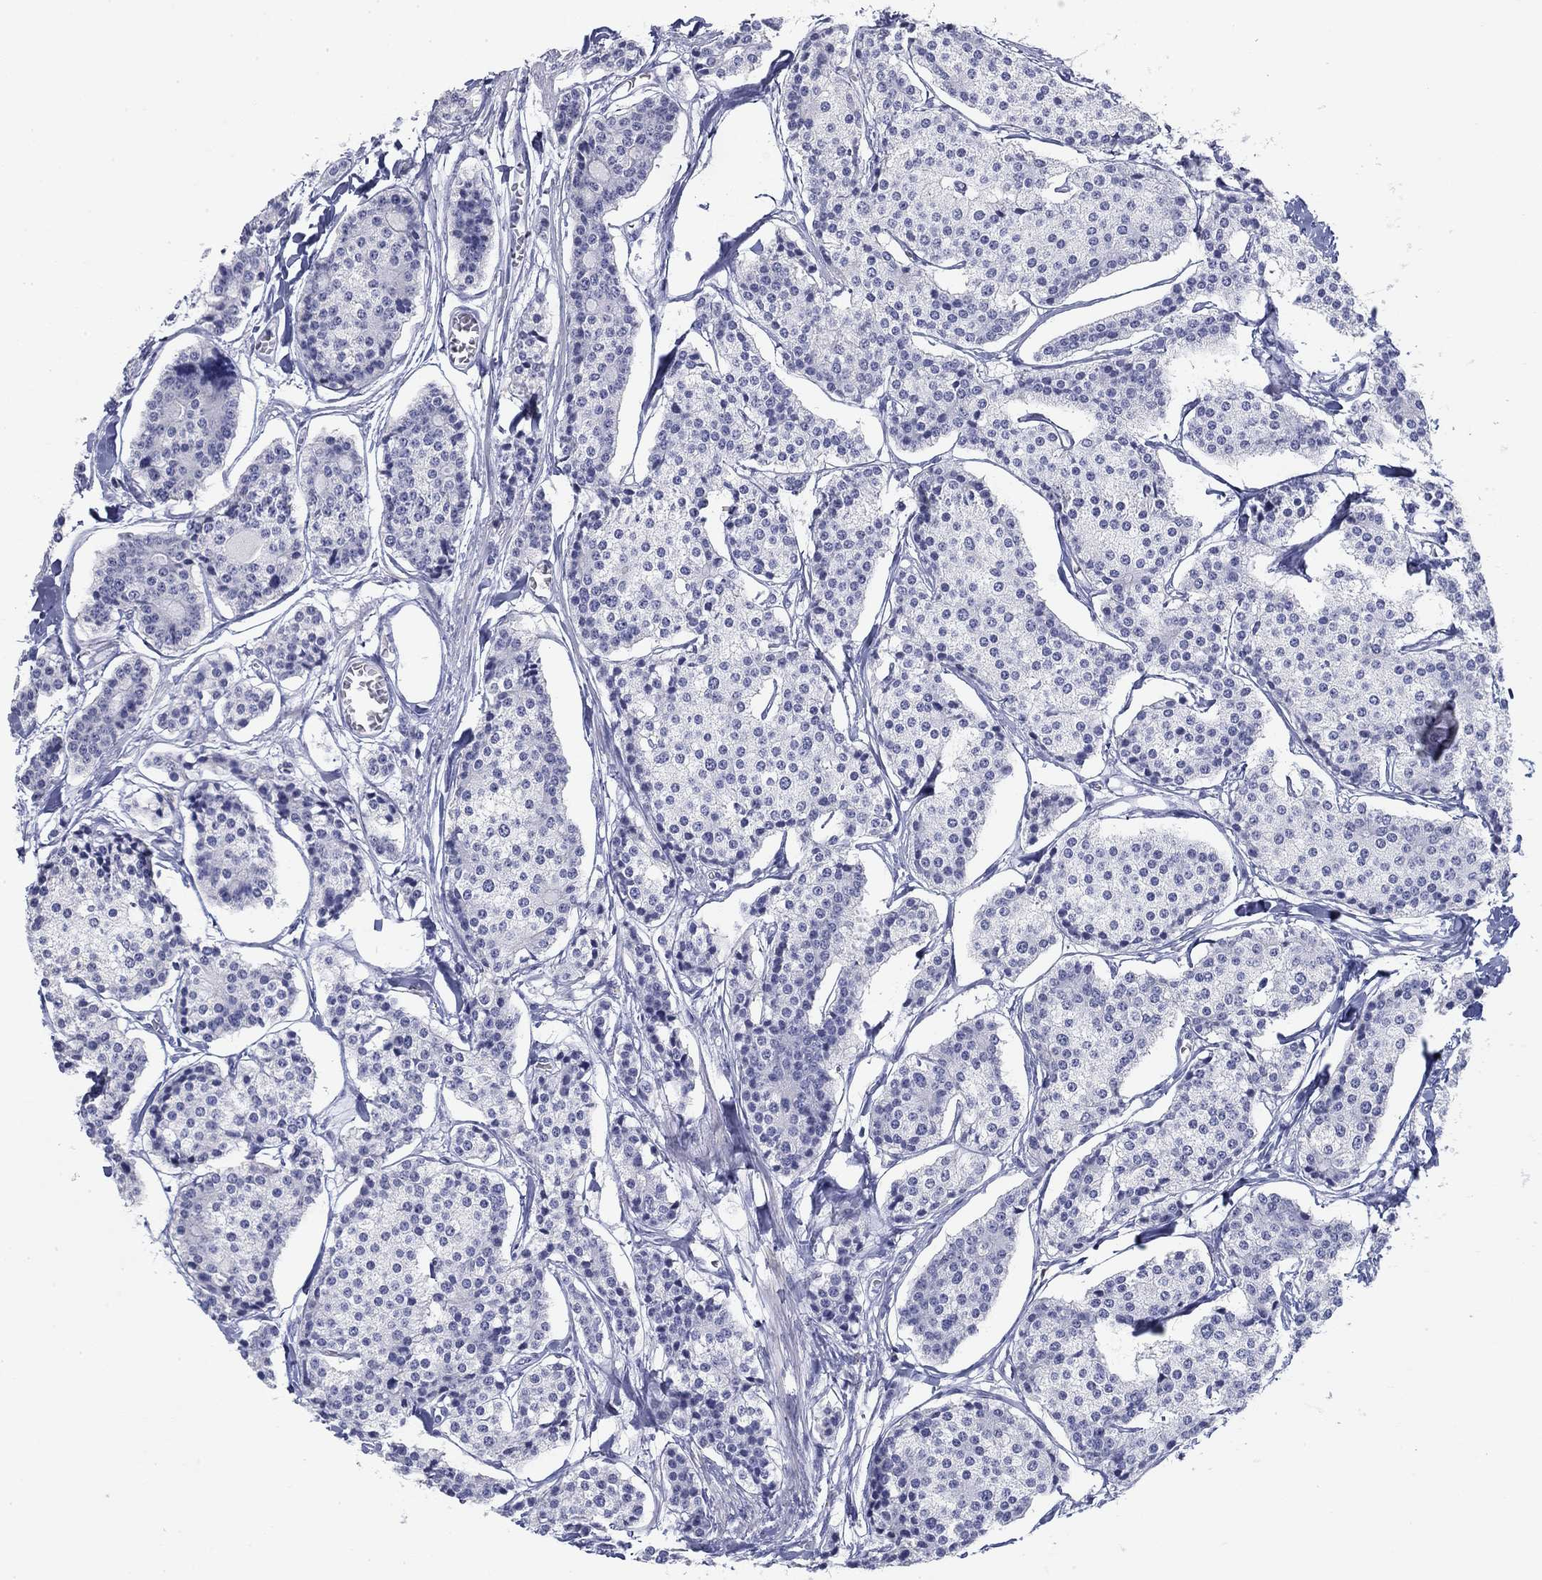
{"staining": {"intensity": "negative", "quantity": "none", "location": "none"}, "tissue": "carcinoid", "cell_type": "Tumor cells", "image_type": "cancer", "snomed": [{"axis": "morphology", "description": "Carcinoid, malignant, NOS"}, {"axis": "topography", "description": "Small intestine"}], "caption": "An immunohistochemistry photomicrograph of carcinoid (malignant) is shown. There is no staining in tumor cells of carcinoid (malignant).", "gene": "CD79B", "patient": {"sex": "female", "age": 65}}